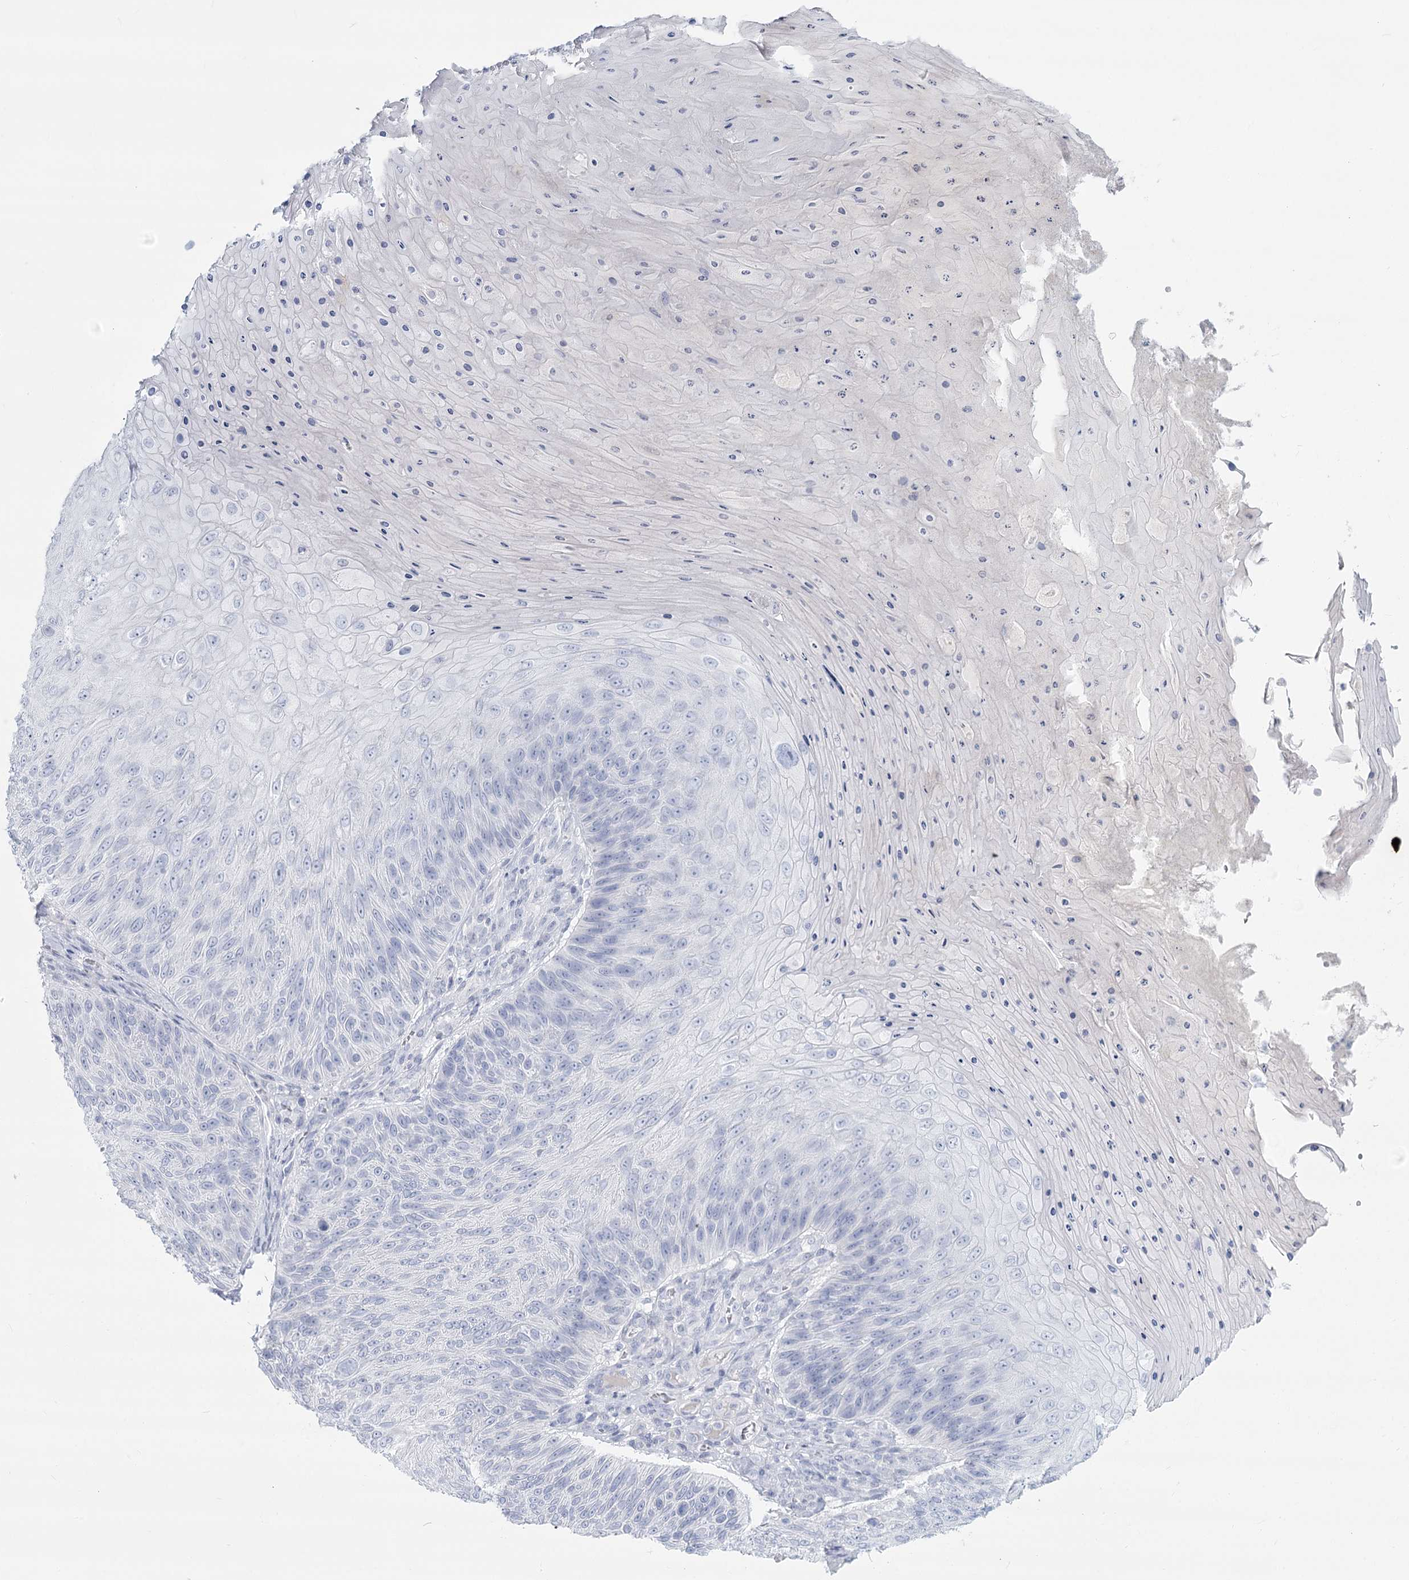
{"staining": {"intensity": "negative", "quantity": "none", "location": "none"}, "tissue": "skin cancer", "cell_type": "Tumor cells", "image_type": "cancer", "snomed": [{"axis": "morphology", "description": "Squamous cell carcinoma, NOS"}, {"axis": "topography", "description": "Skin"}], "caption": "Tumor cells are negative for protein expression in human skin cancer (squamous cell carcinoma).", "gene": "SLC6A19", "patient": {"sex": "female", "age": 88}}